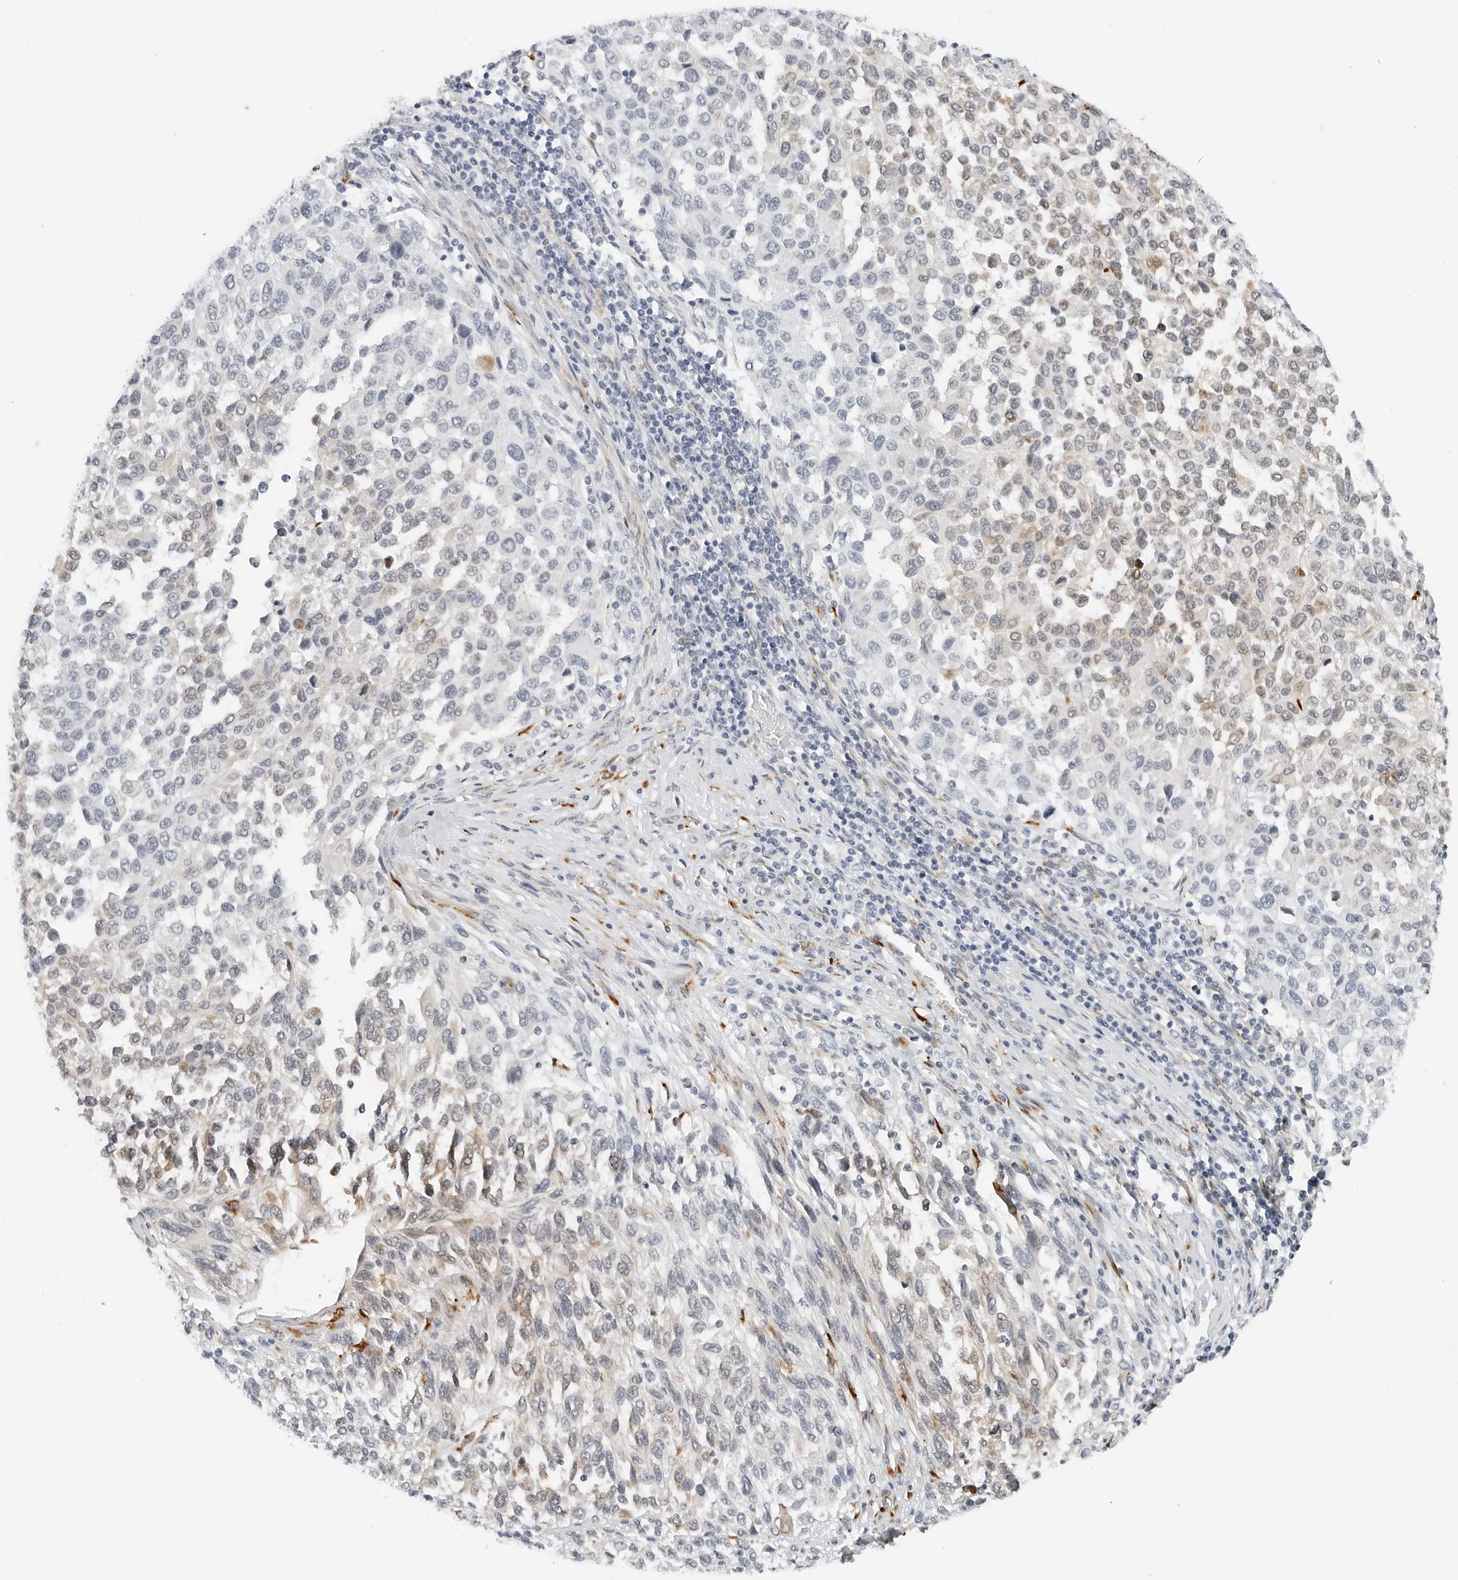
{"staining": {"intensity": "weak", "quantity": "25%-75%", "location": "cytoplasmic/membranous"}, "tissue": "melanoma", "cell_type": "Tumor cells", "image_type": "cancer", "snomed": [{"axis": "morphology", "description": "Malignant melanoma, Metastatic site"}, {"axis": "topography", "description": "Lymph node"}], "caption": "Protein staining of melanoma tissue exhibits weak cytoplasmic/membranous positivity in about 25%-75% of tumor cells.", "gene": "P4HA2", "patient": {"sex": "male", "age": 61}}